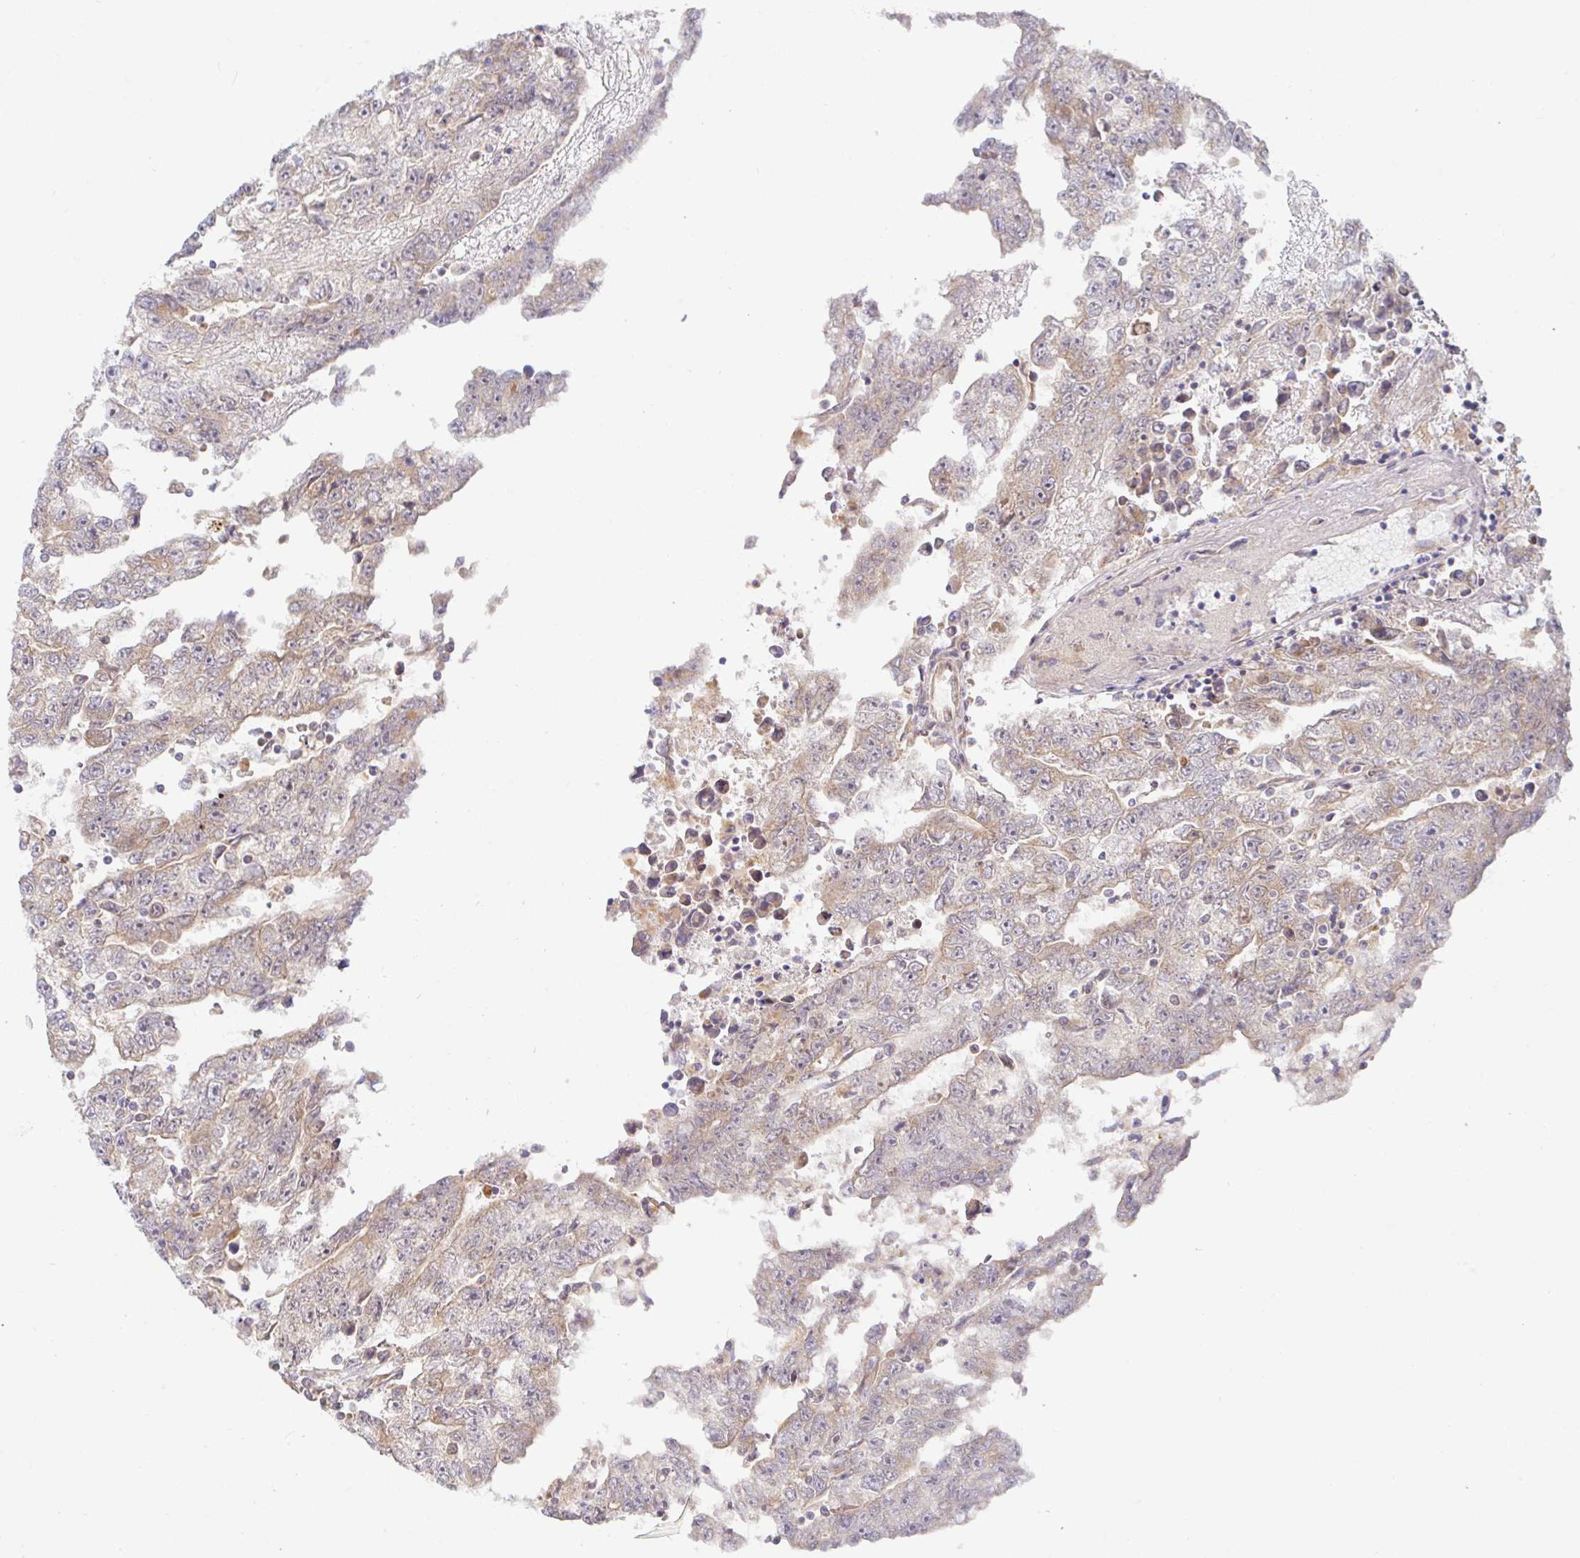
{"staining": {"intensity": "weak", "quantity": "<25%", "location": "cytoplasmic/membranous"}, "tissue": "testis cancer", "cell_type": "Tumor cells", "image_type": "cancer", "snomed": [{"axis": "morphology", "description": "Carcinoma, Embryonal, NOS"}, {"axis": "topography", "description": "Testis"}], "caption": "This is an immunohistochemistry image of human testis embryonal carcinoma. There is no positivity in tumor cells.", "gene": "DERL2", "patient": {"sex": "male", "age": 25}}